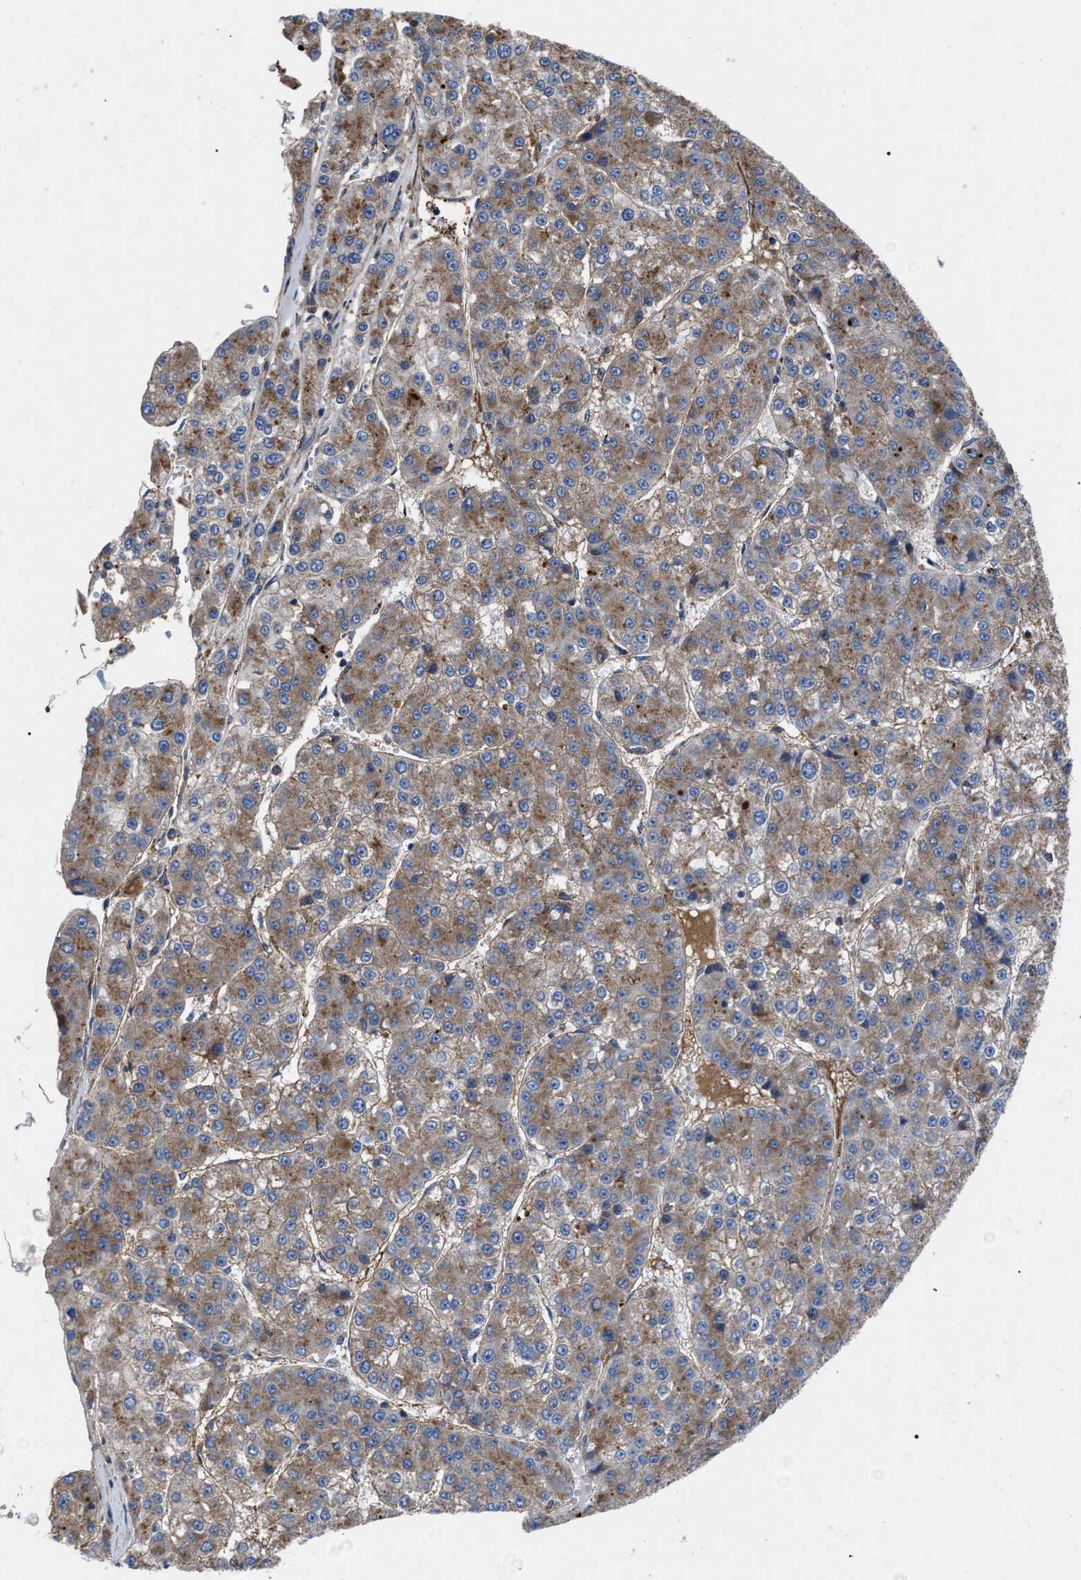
{"staining": {"intensity": "moderate", "quantity": ">75%", "location": "cytoplasmic/membranous"}, "tissue": "liver cancer", "cell_type": "Tumor cells", "image_type": "cancer", "snomed": [{"axis": "morphology", "description": "Carcinoma, Hepatocellular, NOS"}, {"axis": "topography", "description": "Liver"}], "caption": "Immunohistochemical staining of human liver cancer displays medium levels of moderate cytoplasmic/membranous positivity in approximately >75% of tumor cells.", "gene": "FAM171A2", "patient": {"sex": "female", "age": 73}}